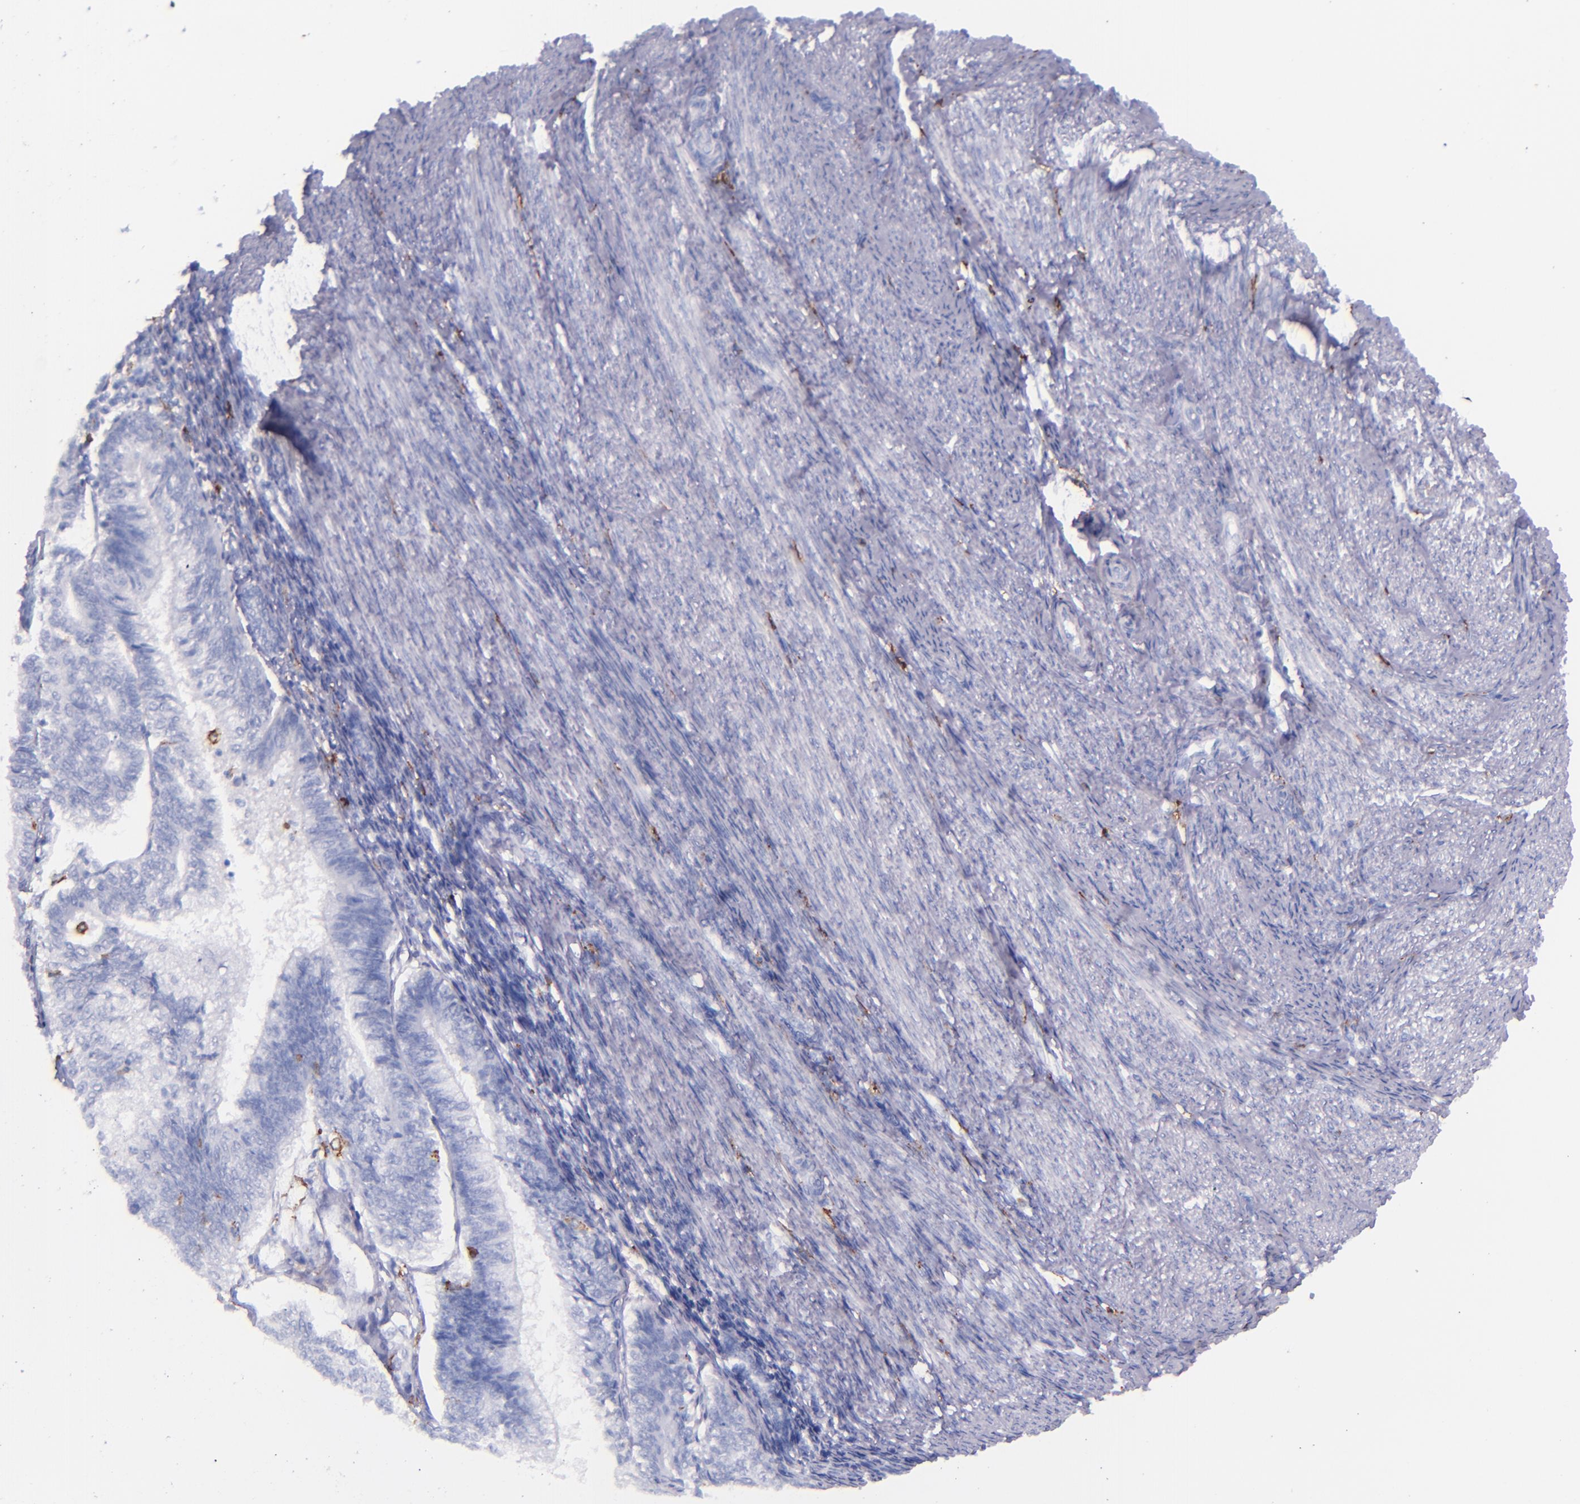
{"staining": {"intensity": "negative", "quantity": "none", "location": "none"}, "tissue": "endometrial cancer", "cell_type": "Tumor cells", "image_type": "cancer", "snomed": [{"axis": "morphology", "description": "Adenocarcinoma, NOS"}, {"axis": "topography", "description": "Endometrium"}], "caption": "Immunohistochemistry image of human adenocarcinoma (endometrial) stained for a protein (brown), which demonstrates no positivity in tumor cells.", "gene": "CD163", "patient": {"sex": "female", "age": 55}}